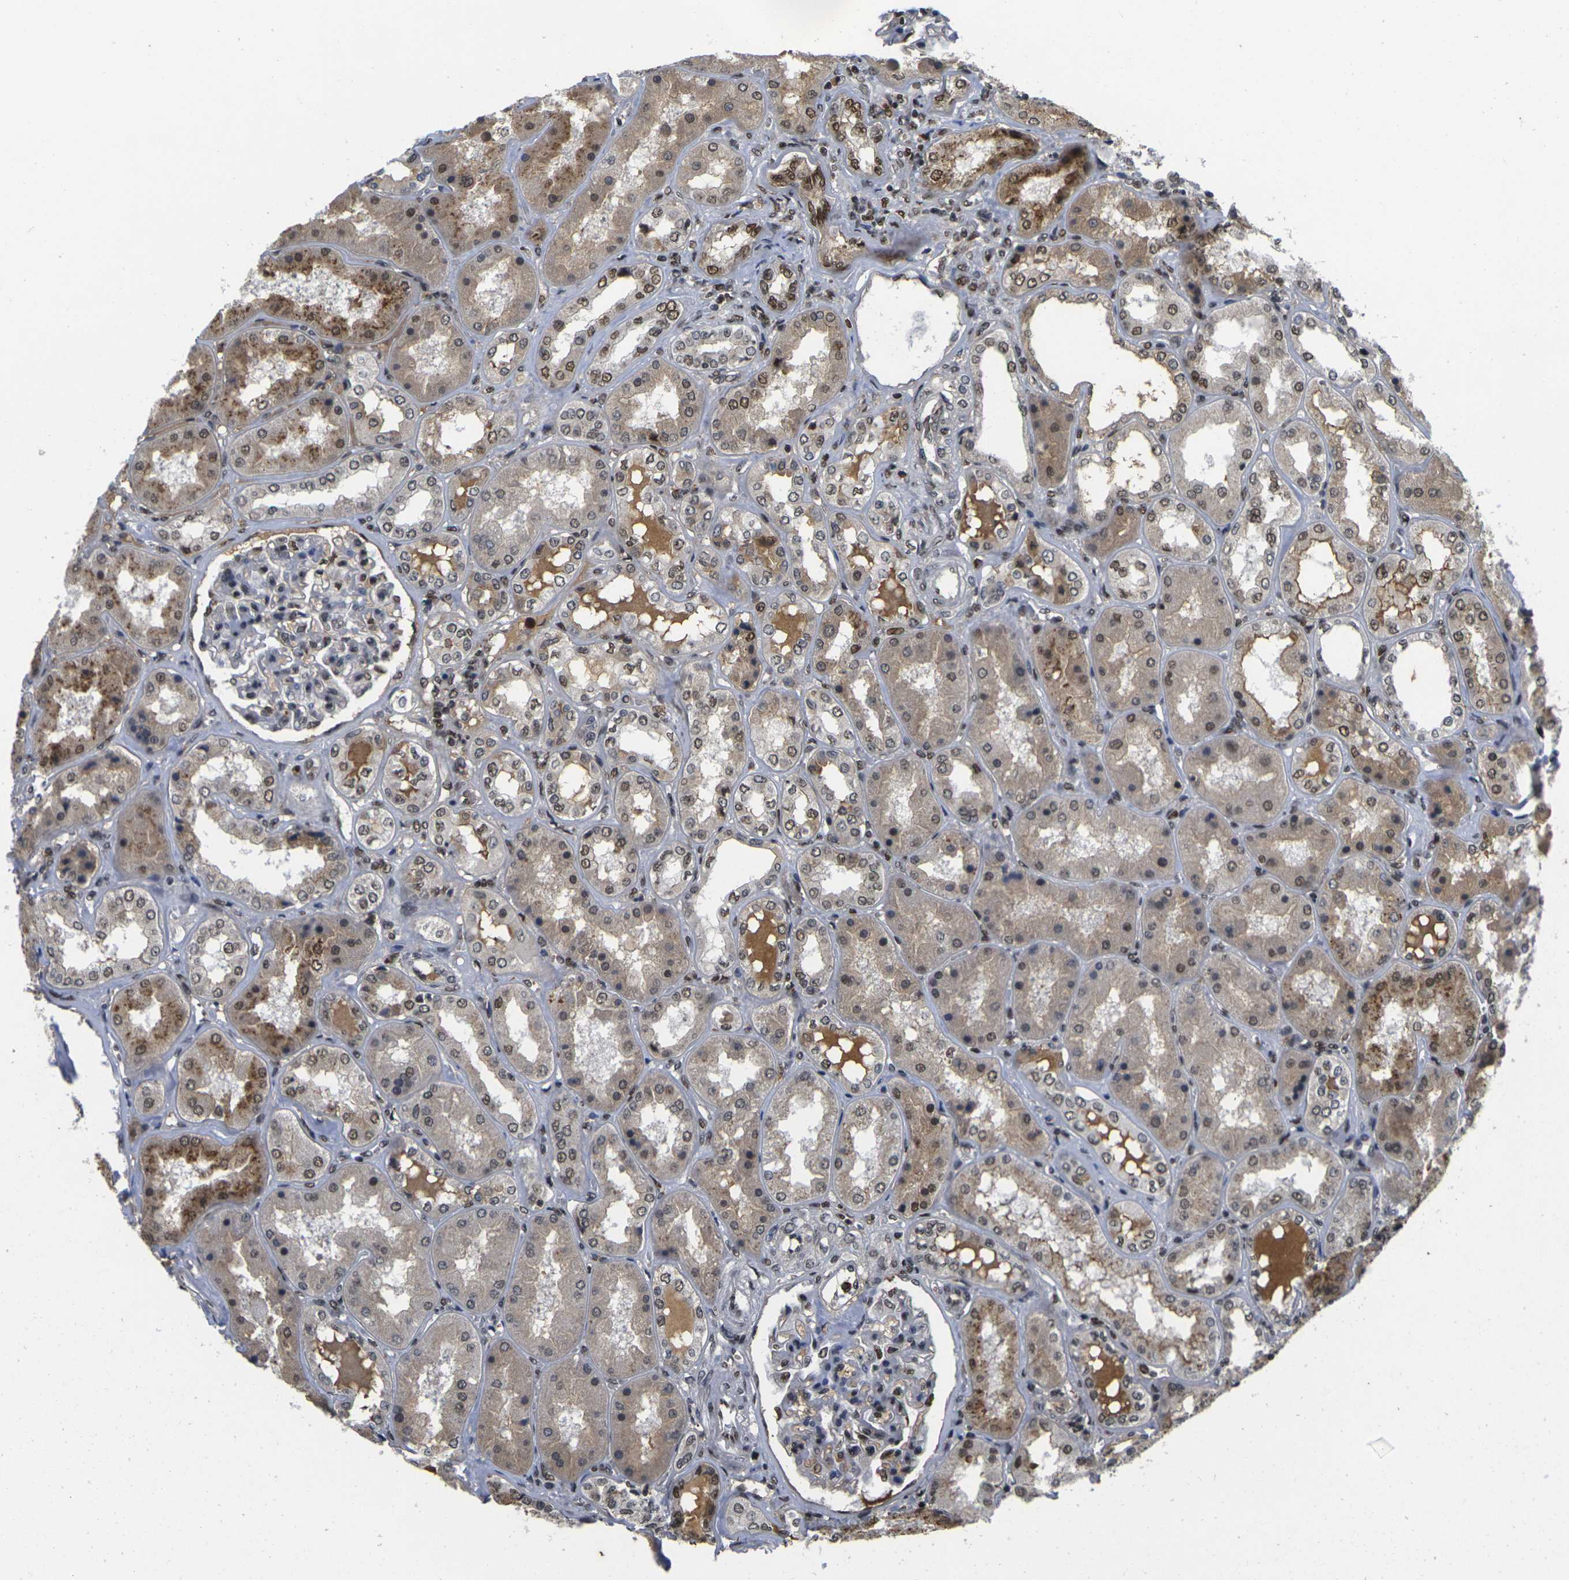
{"staining": {"intensity": "strong", "quantity": "25%-75%", "location": "nuclear"}, "tissue": "kidney", "cell_type": "Cells in glomeruli", "image_type": "normal", "snomed": [{"axis": "morphology", "description": "Normal tissue, NOS"}, {"axis": "topography", "description": "Kidney"}], "caption": "IHC histopathology image of benign human kidney stained for a protein (brown), which displays high levels of strong nuclear staining in about 25%-75% of cells in glomeruli.", "gene": "GTF2E1", "patient": {"sex": "female", "age": 56}}